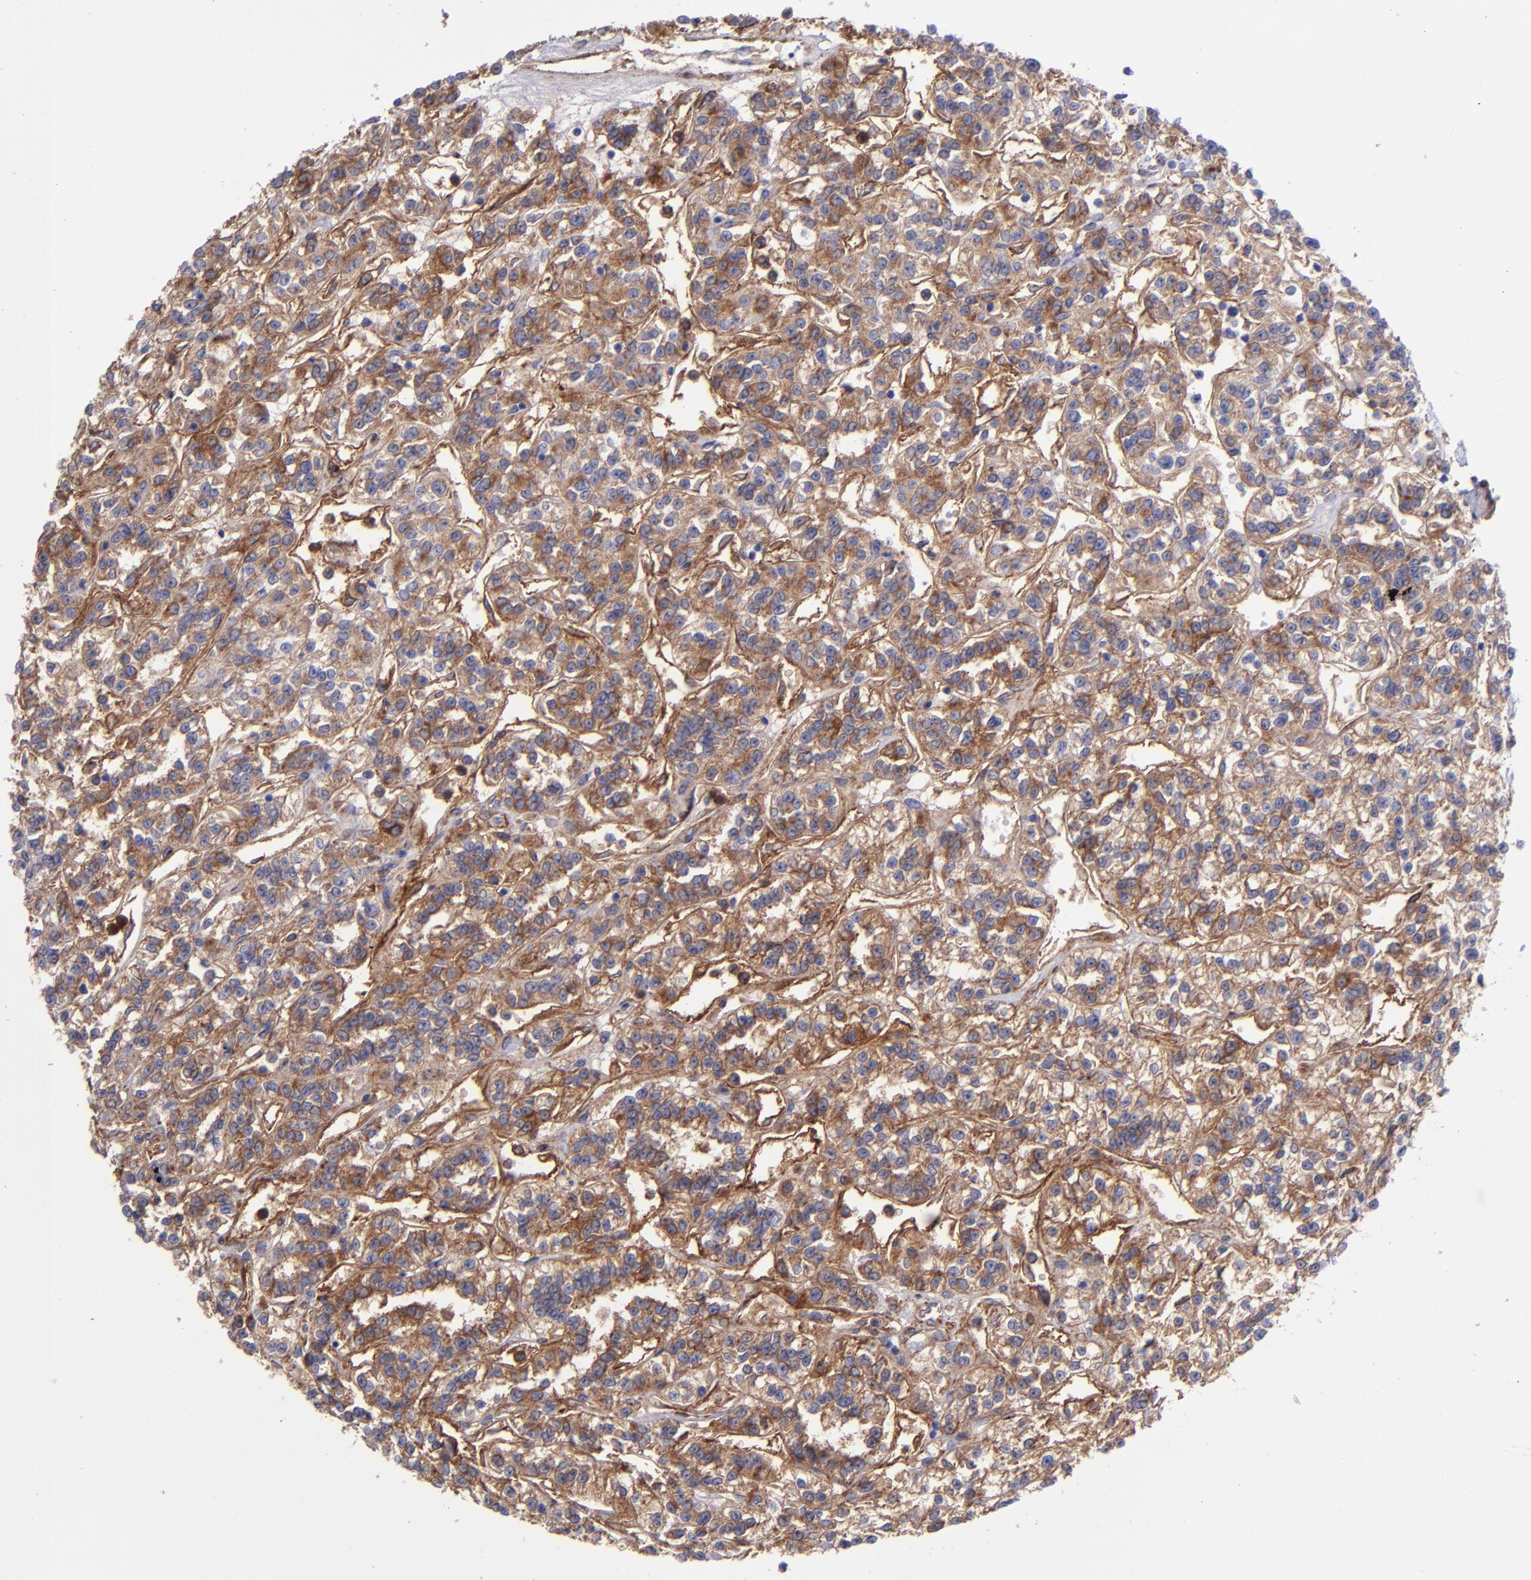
{"staining": {"intensity": "moderate", "quantity": ">75%", "location": "cytoplasmic/membranous"}, "tissue": "renal cancer", "cell_type": "Tumor cells", "image_type": "cancer", "snomed": [{"axis": "morphology", "description": "Adenocarcinoma, NOS"}, {"axis": "topography", "description": "Kidney"}], "caption": "Renal cancer stained for a protein exhibits moderate cytoplasmic/membranous positivity in tumor cells.", "gene": "ITGAV", "patient": {"sex": "female", "age": 76}}